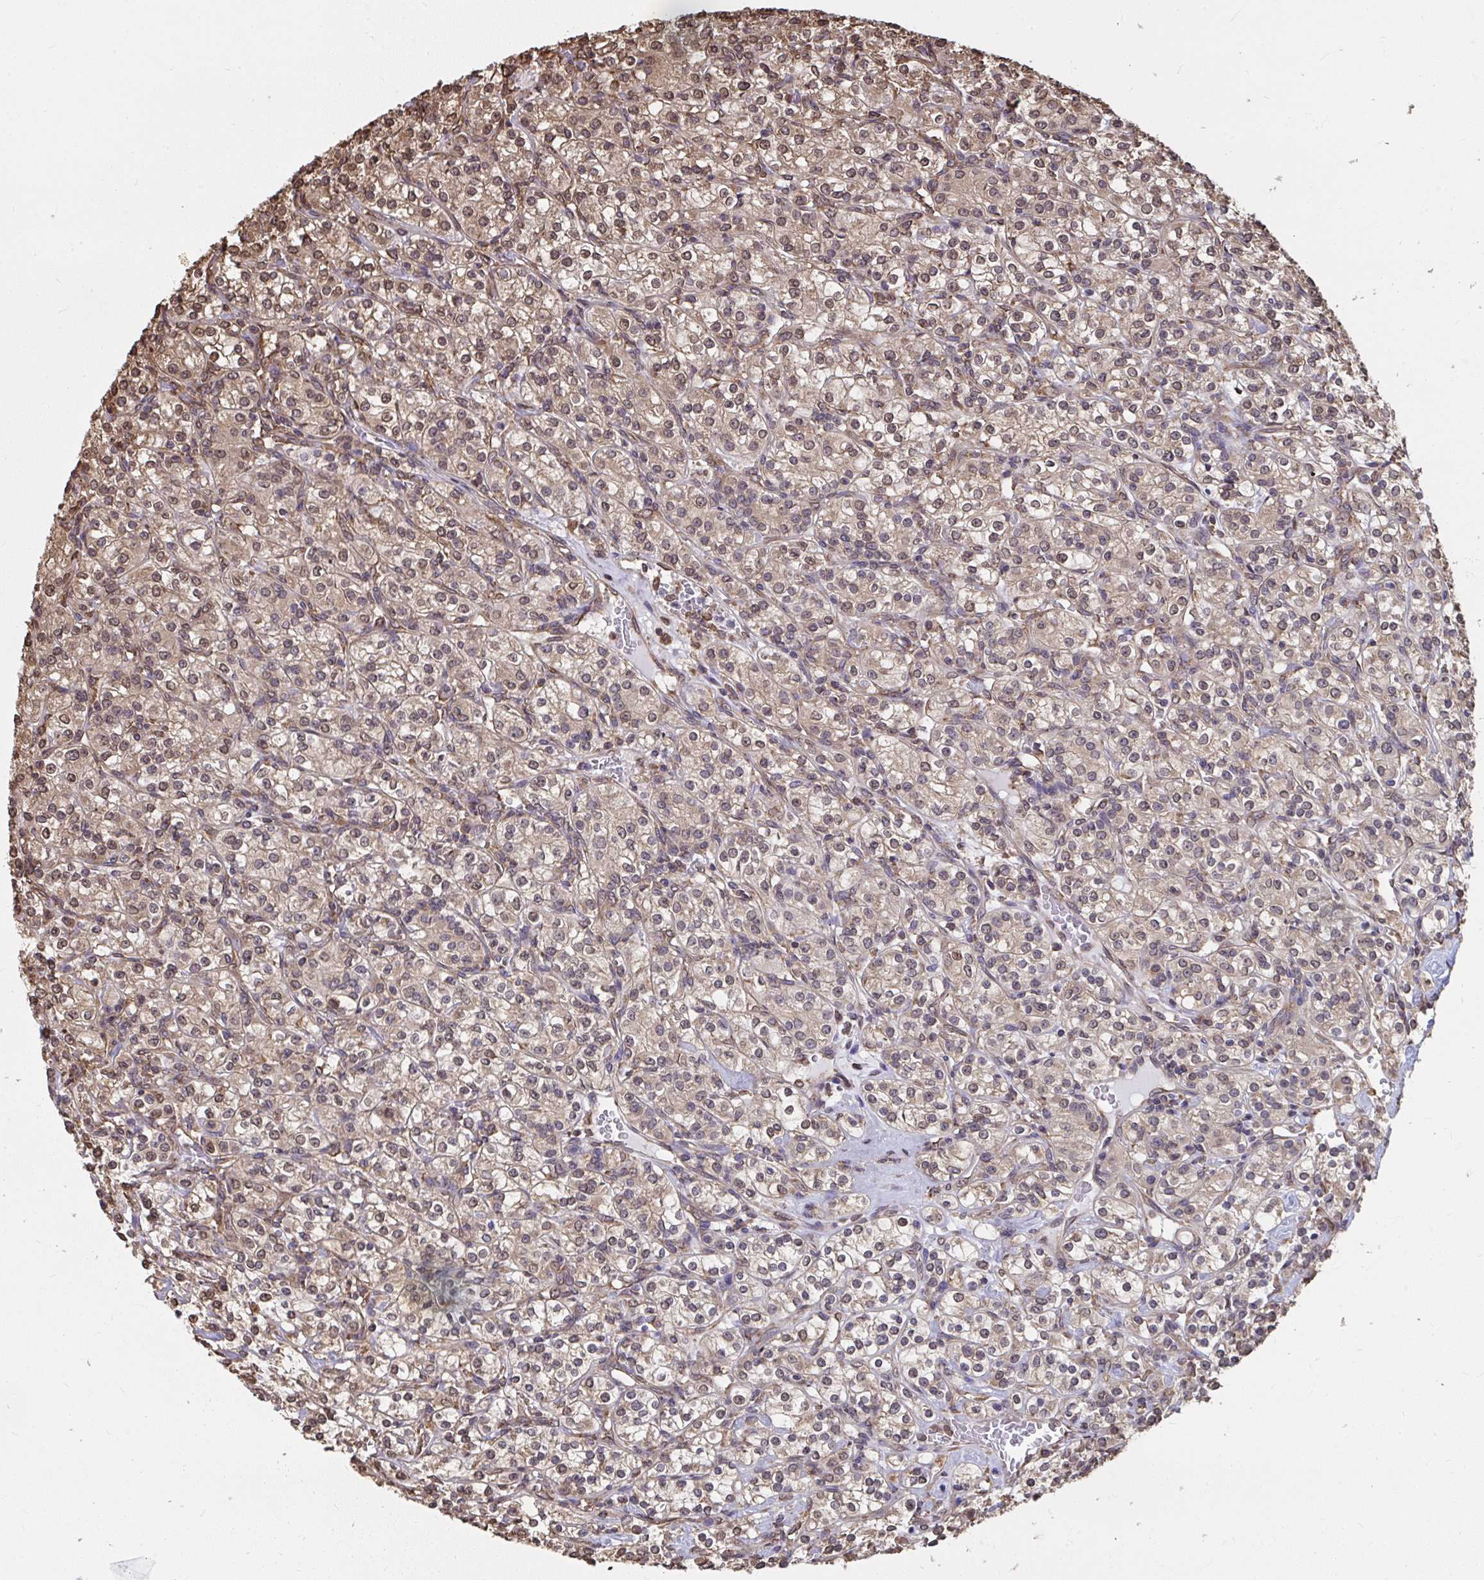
{"staining": {"intensity": "weak", "quantity": ">75%", "location": "cytoplasmic/membranous,nuclear"}, "tissue": "renal cancer", "cell_type": "Tumor cells", "image_type": "cancer", "snomed": [{"axis": "morphology", "description": "Adenocarcinoma, NOS"}, {"axis": "topography", "description": "Kidney"}], "caption": "Protein staining of adenocarcinoma (renal) tissue reveals weak cytoplasmic/membranous and nuclear positivity in approximately >75% of tumor cells. Nuclei are stained in blue.", "gene": "SYNCRIP", "patient": {"sex": "male", "age": 77}}